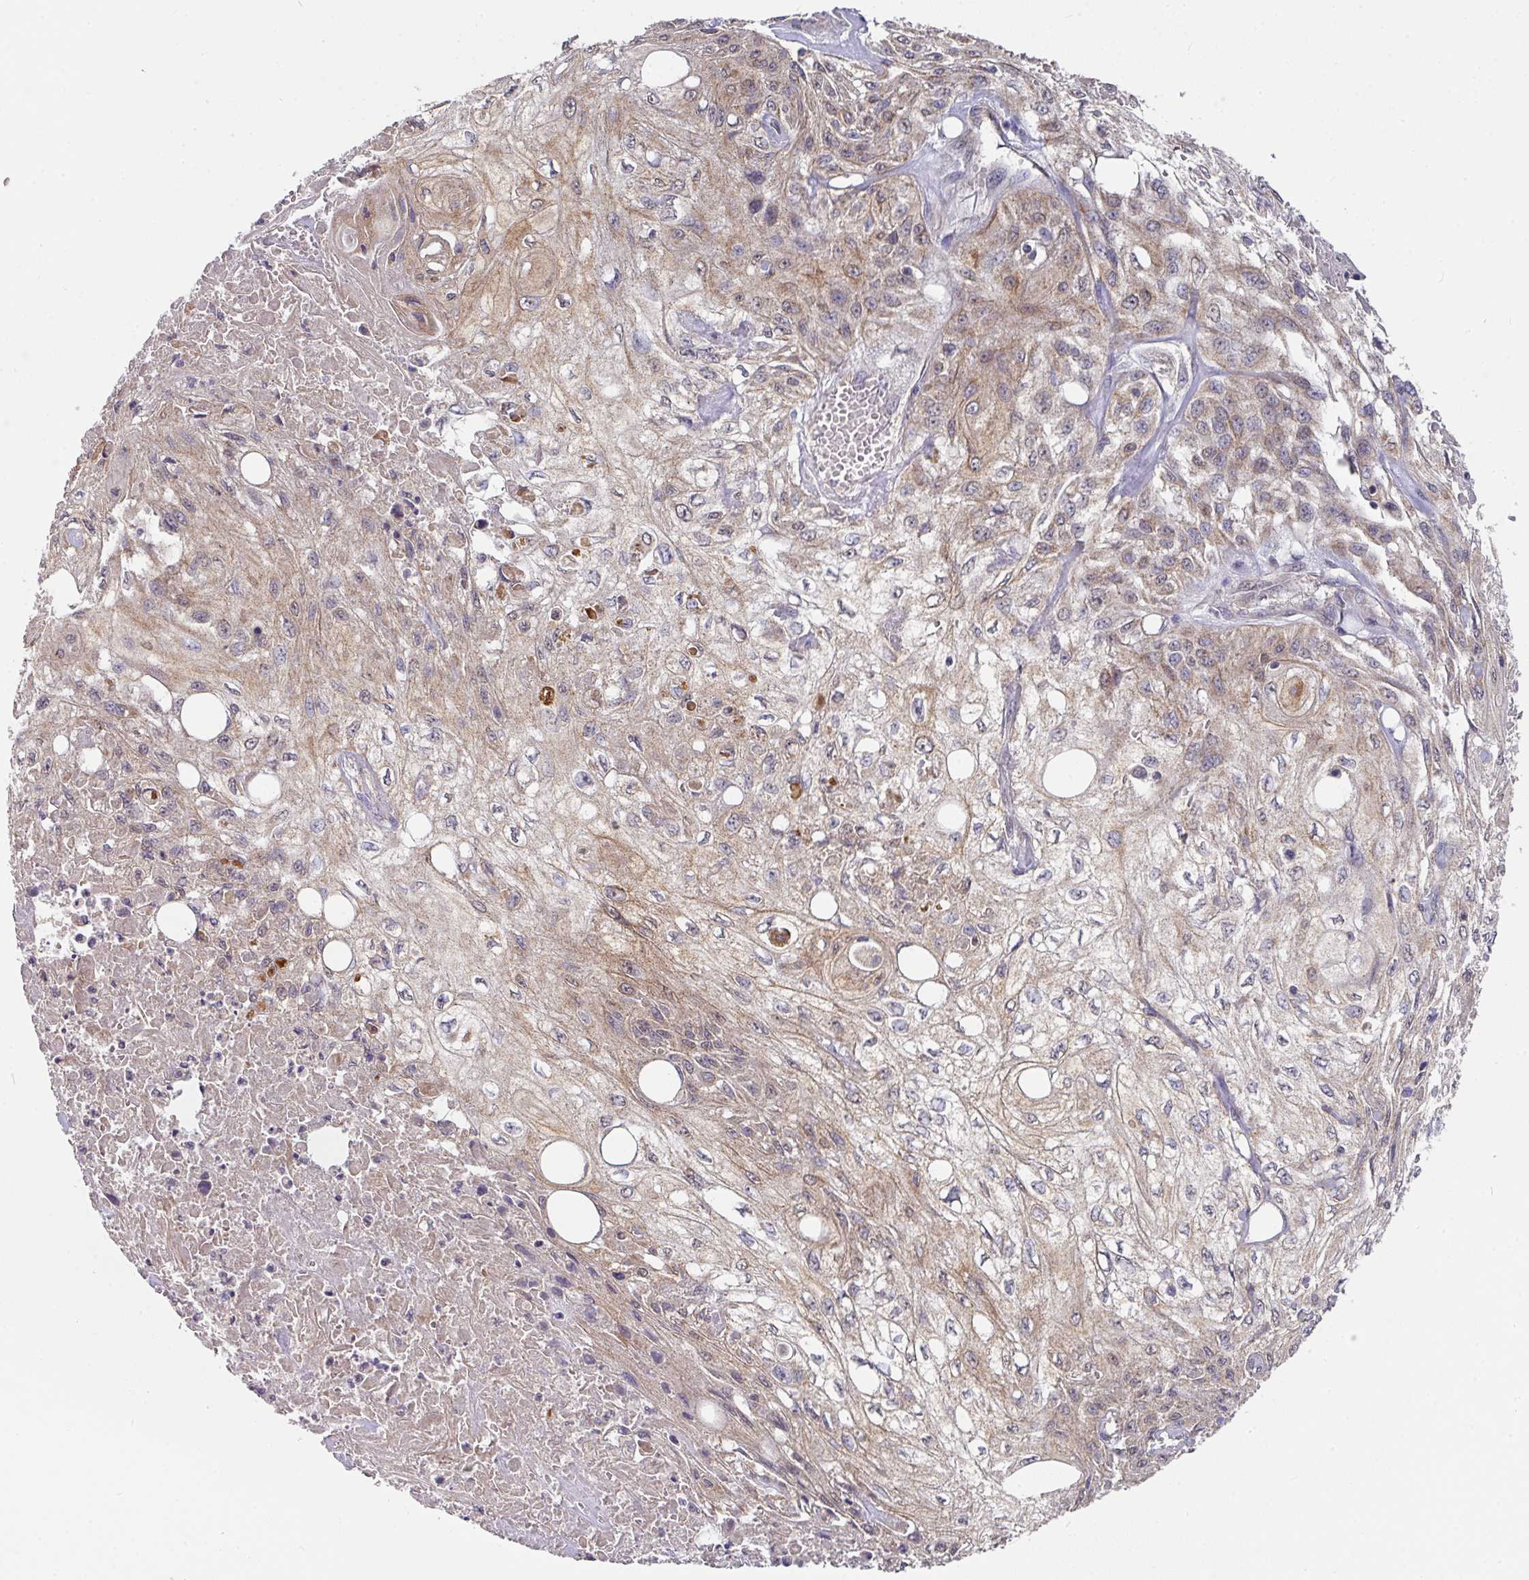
{"staining": {"intensity": "weak", "quantity": ">75%", "location": "cytoplasmic/membranous"}, "tissue": "skin cancer", "cell_type": "Tumor cells", "image_type": "cancer", "snomed": [{"axis": "morphology", "description": "Squamous cell carcinoma, NOS"}, {"axis": "morphology", "description": "Squamous cell carcinoma, metastatic, NOS"}, {"axis": "topography", "description": "Skin"}, {"axis": "topography", "description": "Lymph node"}], "caption": "Immunohistochemistry (IHC) (DAB) staining of human skin cancer shows weak cytoplasmic/membranous protein expression in approximately >75% of tumor cells.", "gene": "EXTL3", "patient": {"sex": "male", "age": 75}}